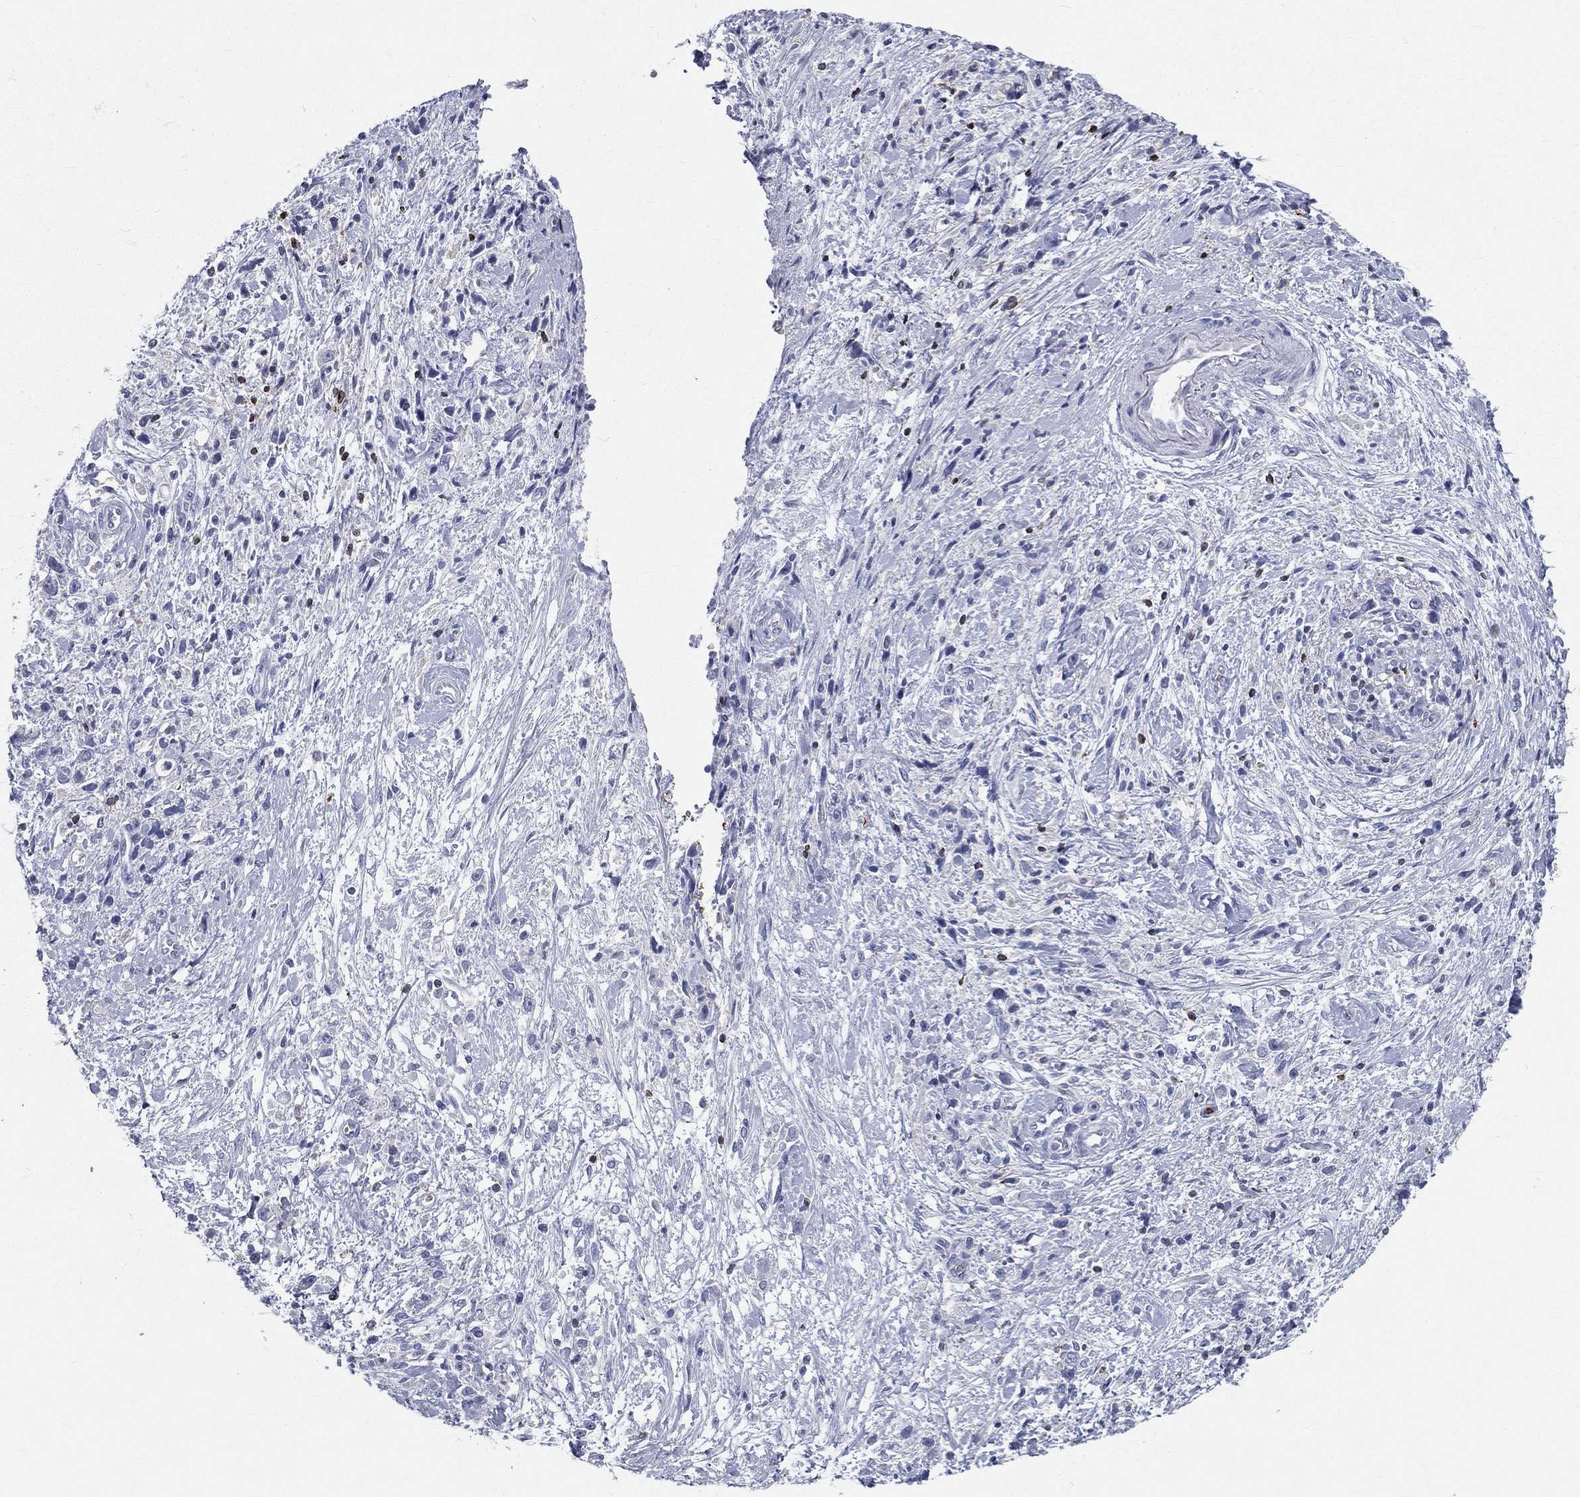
{"staining": {"intensity": "negative", "quantity": "none", "location": "none"}, "tissue": "stomach cancer", "cell_type": "Tumor cells", "image_type": "cancer", "snomed": [{"axis": "morphology", "description": "Adenocarcinoma, NOS"}, {"axis": "topography", "description": "Stomach"}], "caption": "DAB (3,3'-diaminobenzidine) immunohistochemical staining of human stomach cancer reveals no significant staining in tumor cells. (DAB (3,3'-diaminobenzidine) IHC, high magnification).", "gene": "CTSW", "patient": {"sex": "female", "age": 59}}